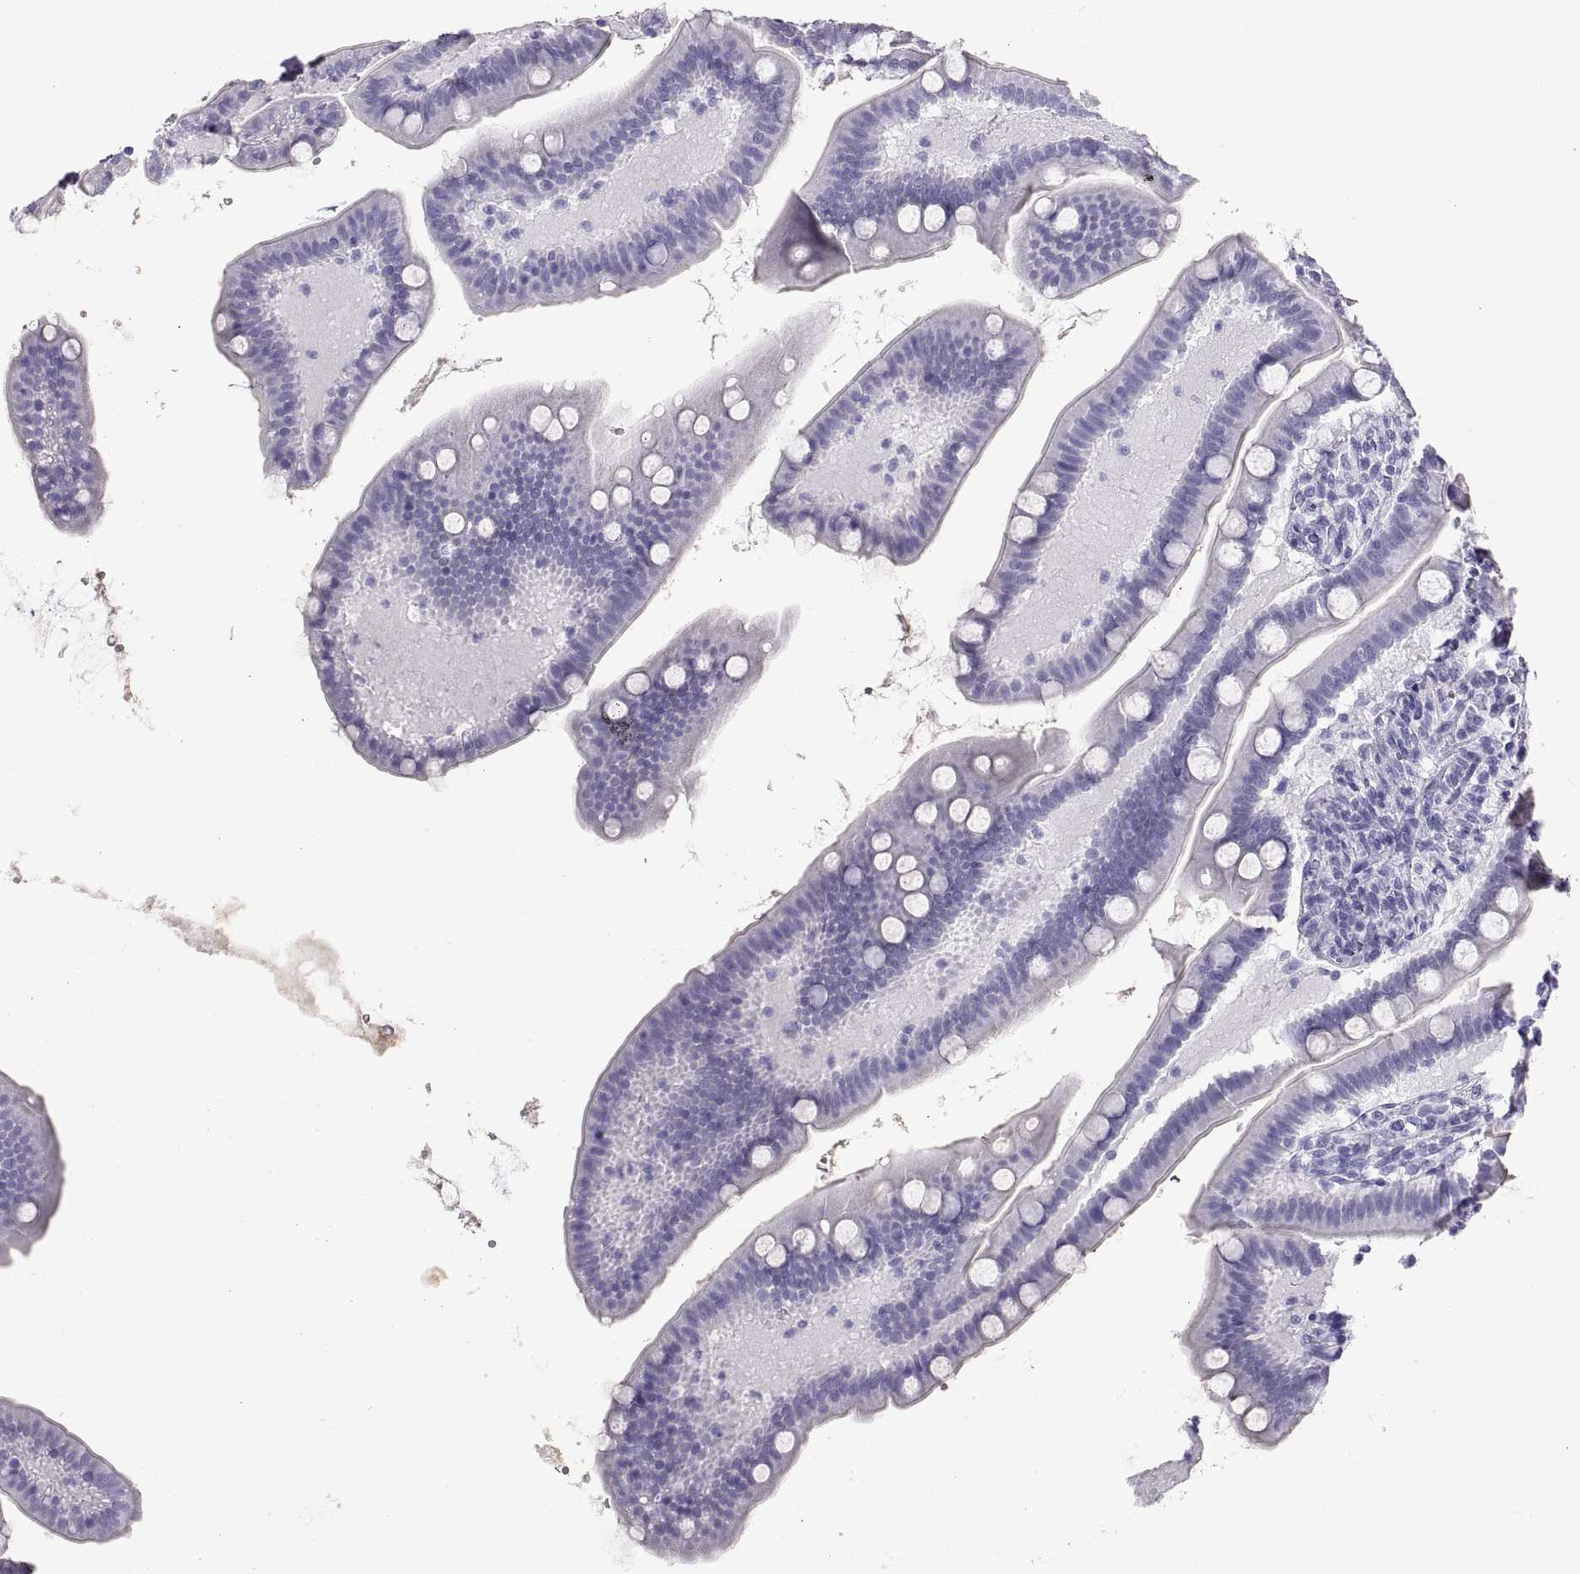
{"staining": {"intensity": "negative", "quantity": "none", "location": "none"}, "tissue": "small intestine", "cell_type": "Glandular cells", "image_type": "normal", "snomed": [{"axis": "morphology", "description": "Normal tissue, NOS"}, {"axis": "topography", "description": "Small intestine"}], "caption": "Immunohistochemistry photomicrograph of unremarkable human small intestine stained for a protein (brown), which reveals no staining in glandular cells.", "gene": "RLBP1", "patient": {"sex": "male", "age": 66}}